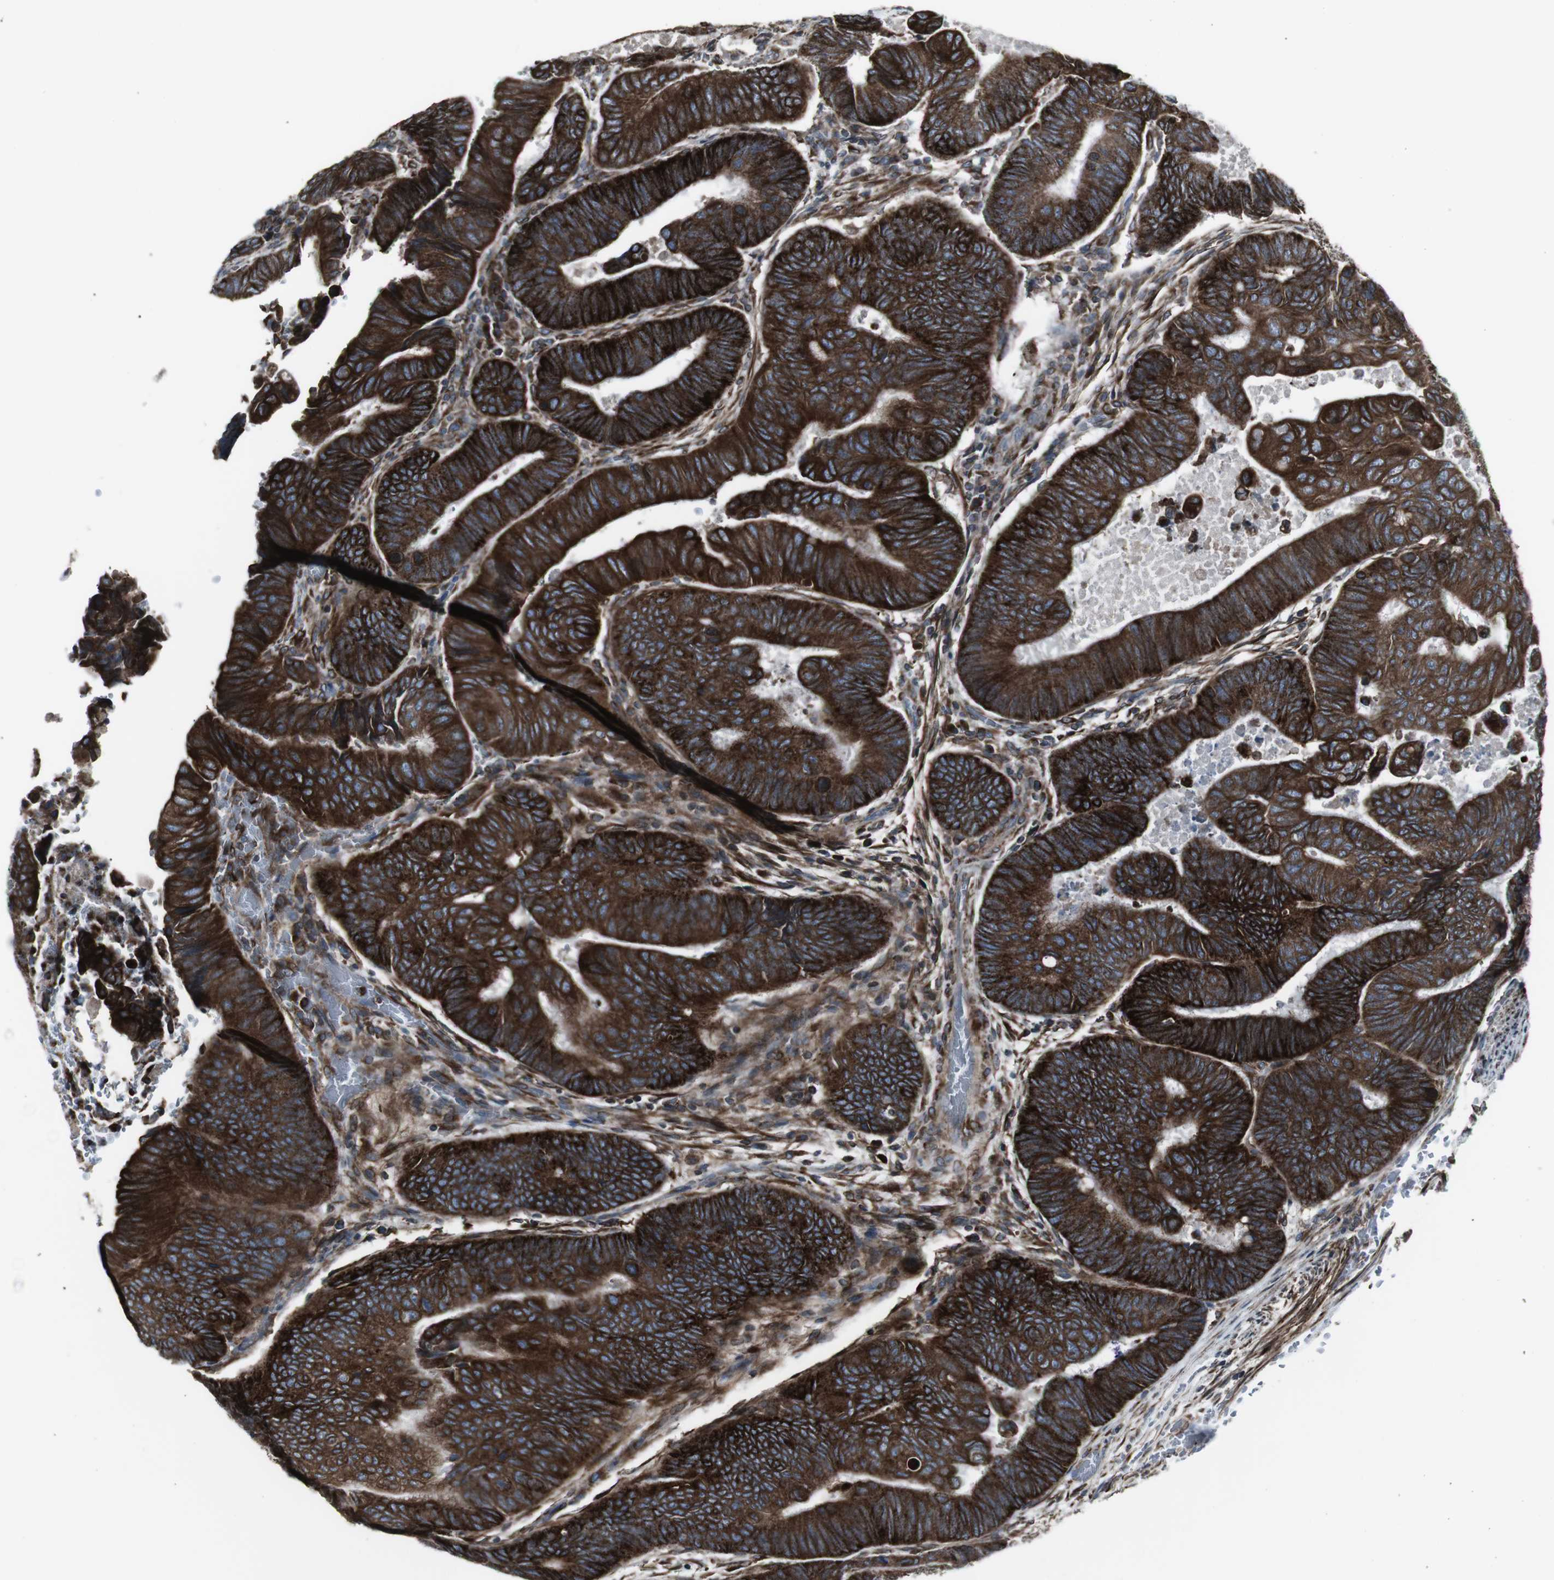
{"staining": {"intensity": "strong", "quantity": ">75%", "location": "cytoplasmic/membranous"}, "tissue": "colorectal cancer", "cell_type": "Tumor cells", "image_type": "cancer", "snomed": [{"axis": "morphology", "description": "Normal tissue, NOS"}, {"axis": "morphology", "description": "Adenocarcinoma, NOS"}, {"axis": "topography", "description": "Rectum"}, {"axis": "topography", "description": "Peripheral nerve tissue"}], "caption": "A high amount of strong cytoplasmic/membranous positivity is appreciated in about >75% of tumor cells in colorectal adenocarcinoma tissue.", "gene": "LNPK", "patient": {"sex": "male", "age": 92}}